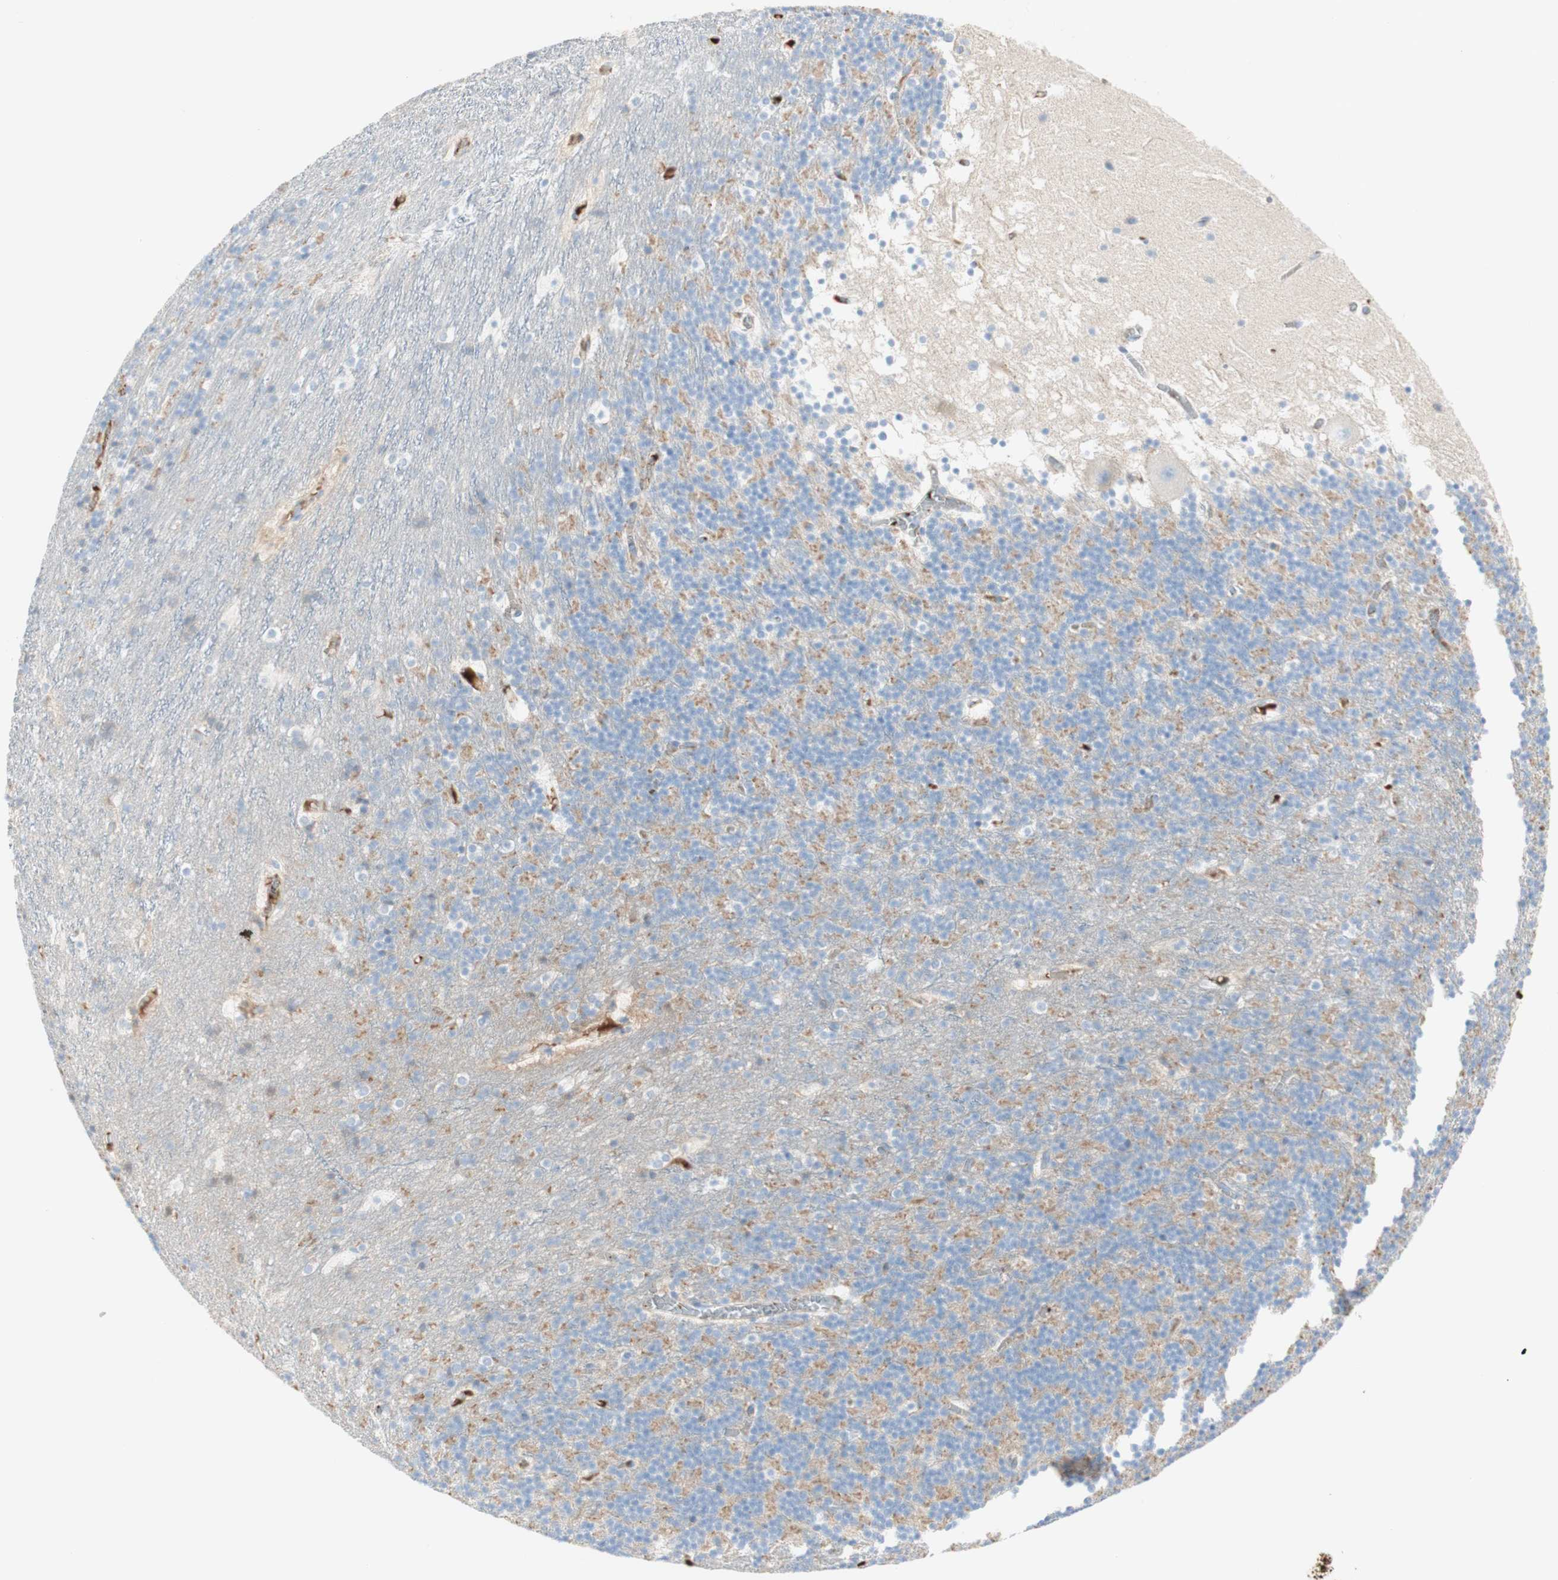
{"staining": {"intensity": "negative", "quantity": "none", "location": "none"}, "tissue": "cerebellum", "cell_type": "Cells in granular layer", "image_type": "normal", "snomed": [{"axis": "morphology", "description": "Normal tissue, NOS"}, {"axis": "topography", "description": "Cerebellum"}], "caption": "Unremarkable cerebellum was stained to show a protein in brown. There is no significant expression in cells in granular layer.", "gene": "KNG1", "patient": {"sex": "male", "age": 45}}